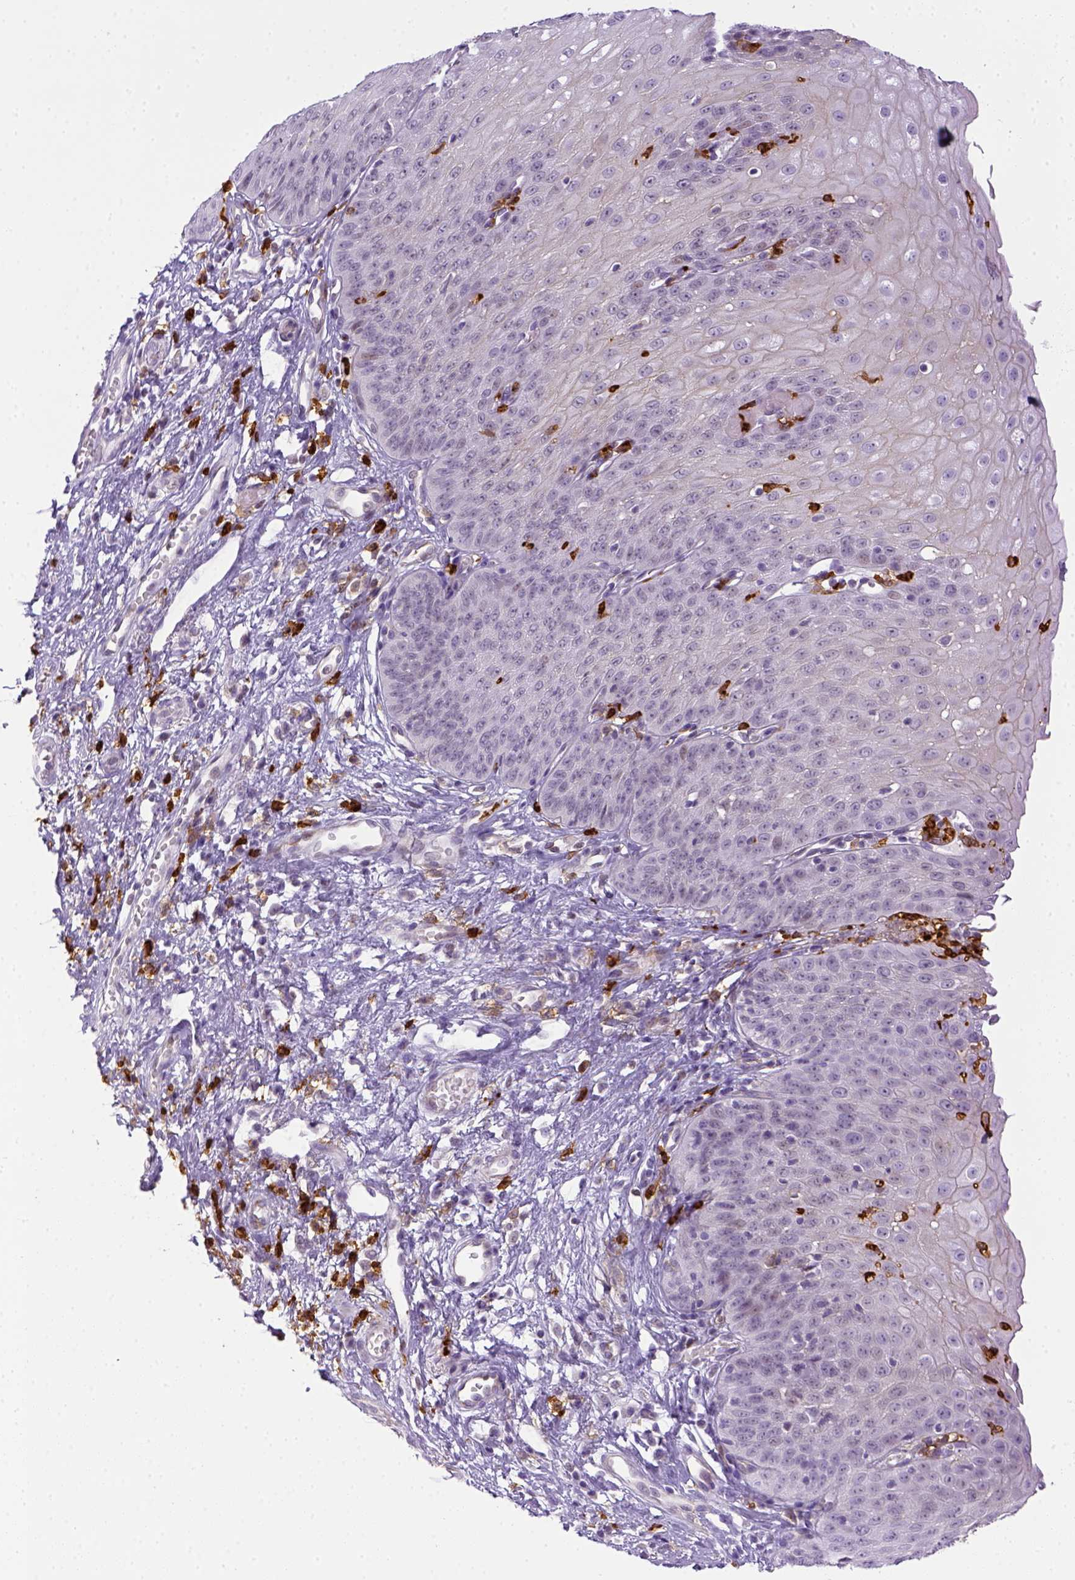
{"staining": {"intensity": "negative", "quantity": "none", "location": "none"}, "tissue": "esophagus", "cell_type": "Squamous epithelial cells", "image_type": "normal", "snomed": [{"axis": "morphology", "description": "Normal tissue, NOS"}, {"axis": "topography", "description": "Esophagus"}], "caption": "This is an immunohistochemistry micrograph of unremarkable esophagus. There is no positivity in squamous epithelial cells.", "gene": "ITGAM", "patient": {"sex": "male", "age": 71}}